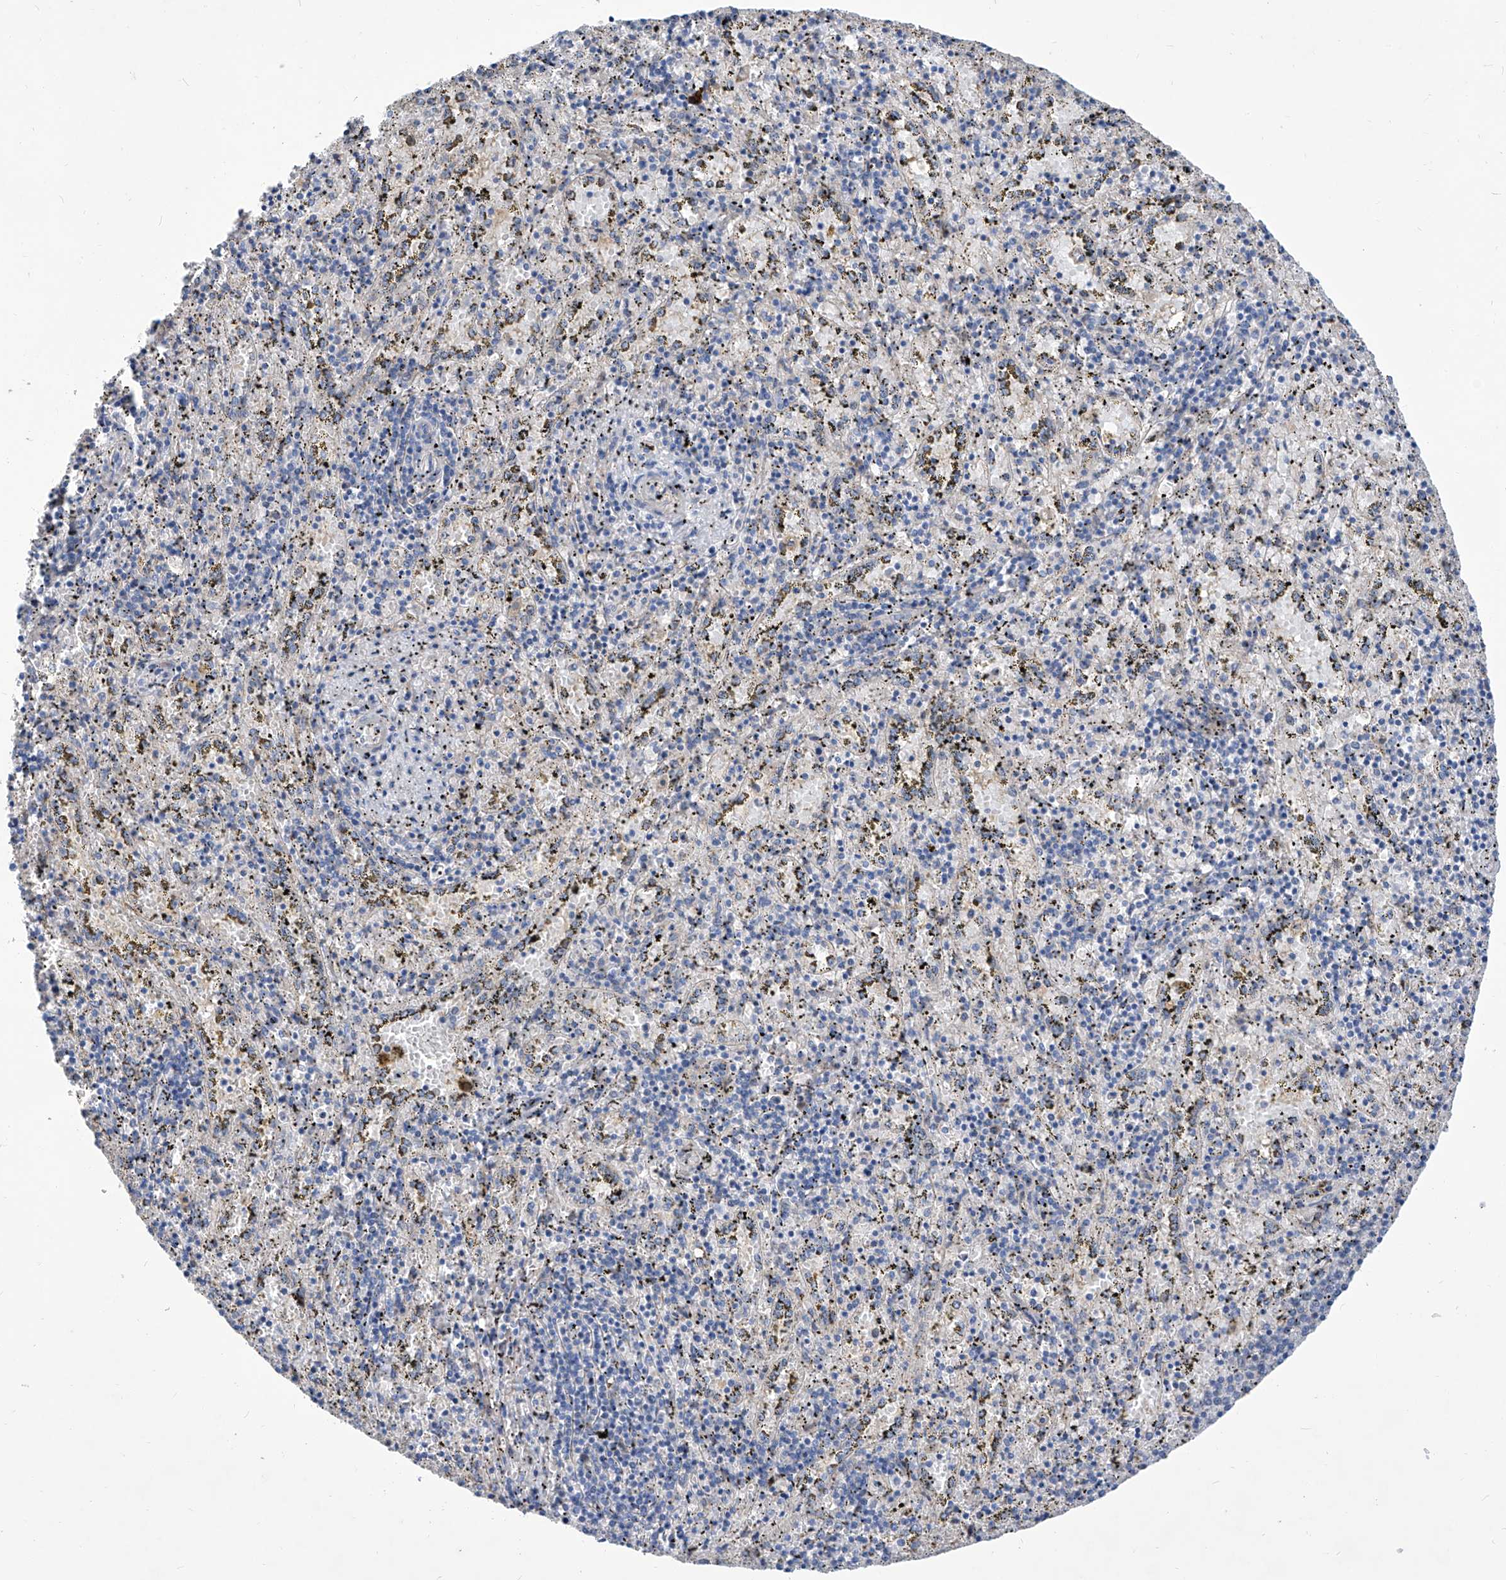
{"staining": {"intensity": "negative", "quantity": "none", "location": "none"}, "tissue": "spleen", "cell_type": "Cells in red pulp", "image_type": "normal", "snomed": [{"axis": "morphology", "description": "Normal tissue, NOS"}, {"axis": "topography", "description": "Spleen"}], "caption": "Image shows no protein staining in cells in red pulp of unremarkable spleen. (DAB (3,3'-diaminobenzidine) immunohistochemistry (IHC) with hematoxylin counter stain).", "gene": "SRBD1", "patient": {"sex": "male", "age": 11}}